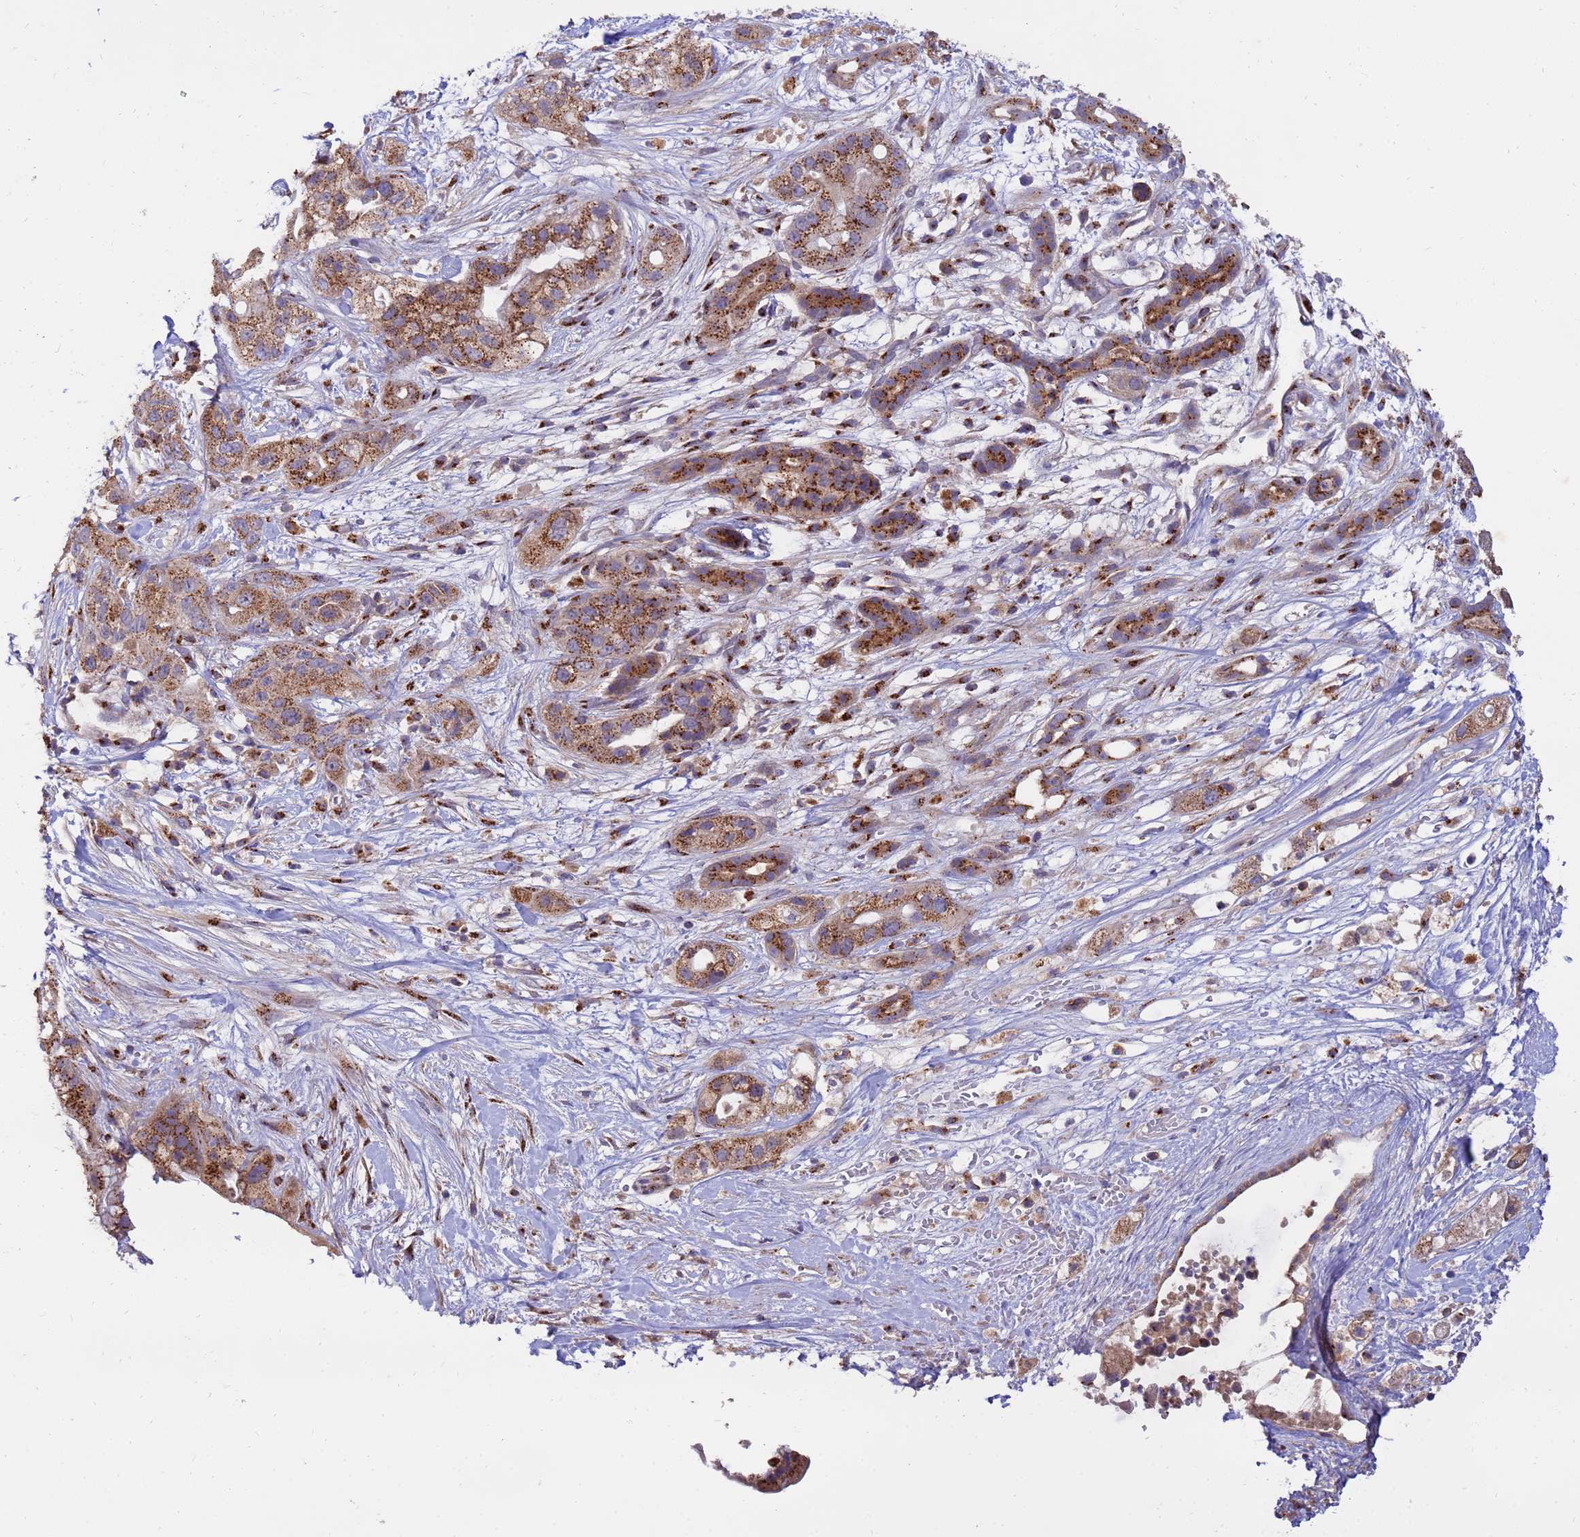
{"staining": {"intensity": "strong", "quantity": ">75%", "location": "cytoplasmic/membranous"}, "tissue": "pancreatic cancer", "cell_type": "Tumor cells", "image_type": "cancer", "snomed": [{"axis": "morphology", "description": "Adenocarcinoma, NOS"}, {"axis": "topography", "description": "Pancreas"}], "caption": "A high amount of strong cytoplasmic/membranous expression is appreciated in approximately >75% of tumor cells in pancreatic cancer tissue.", "gene": "HPS3", "patient": {"sex": "male", "age": 44}}